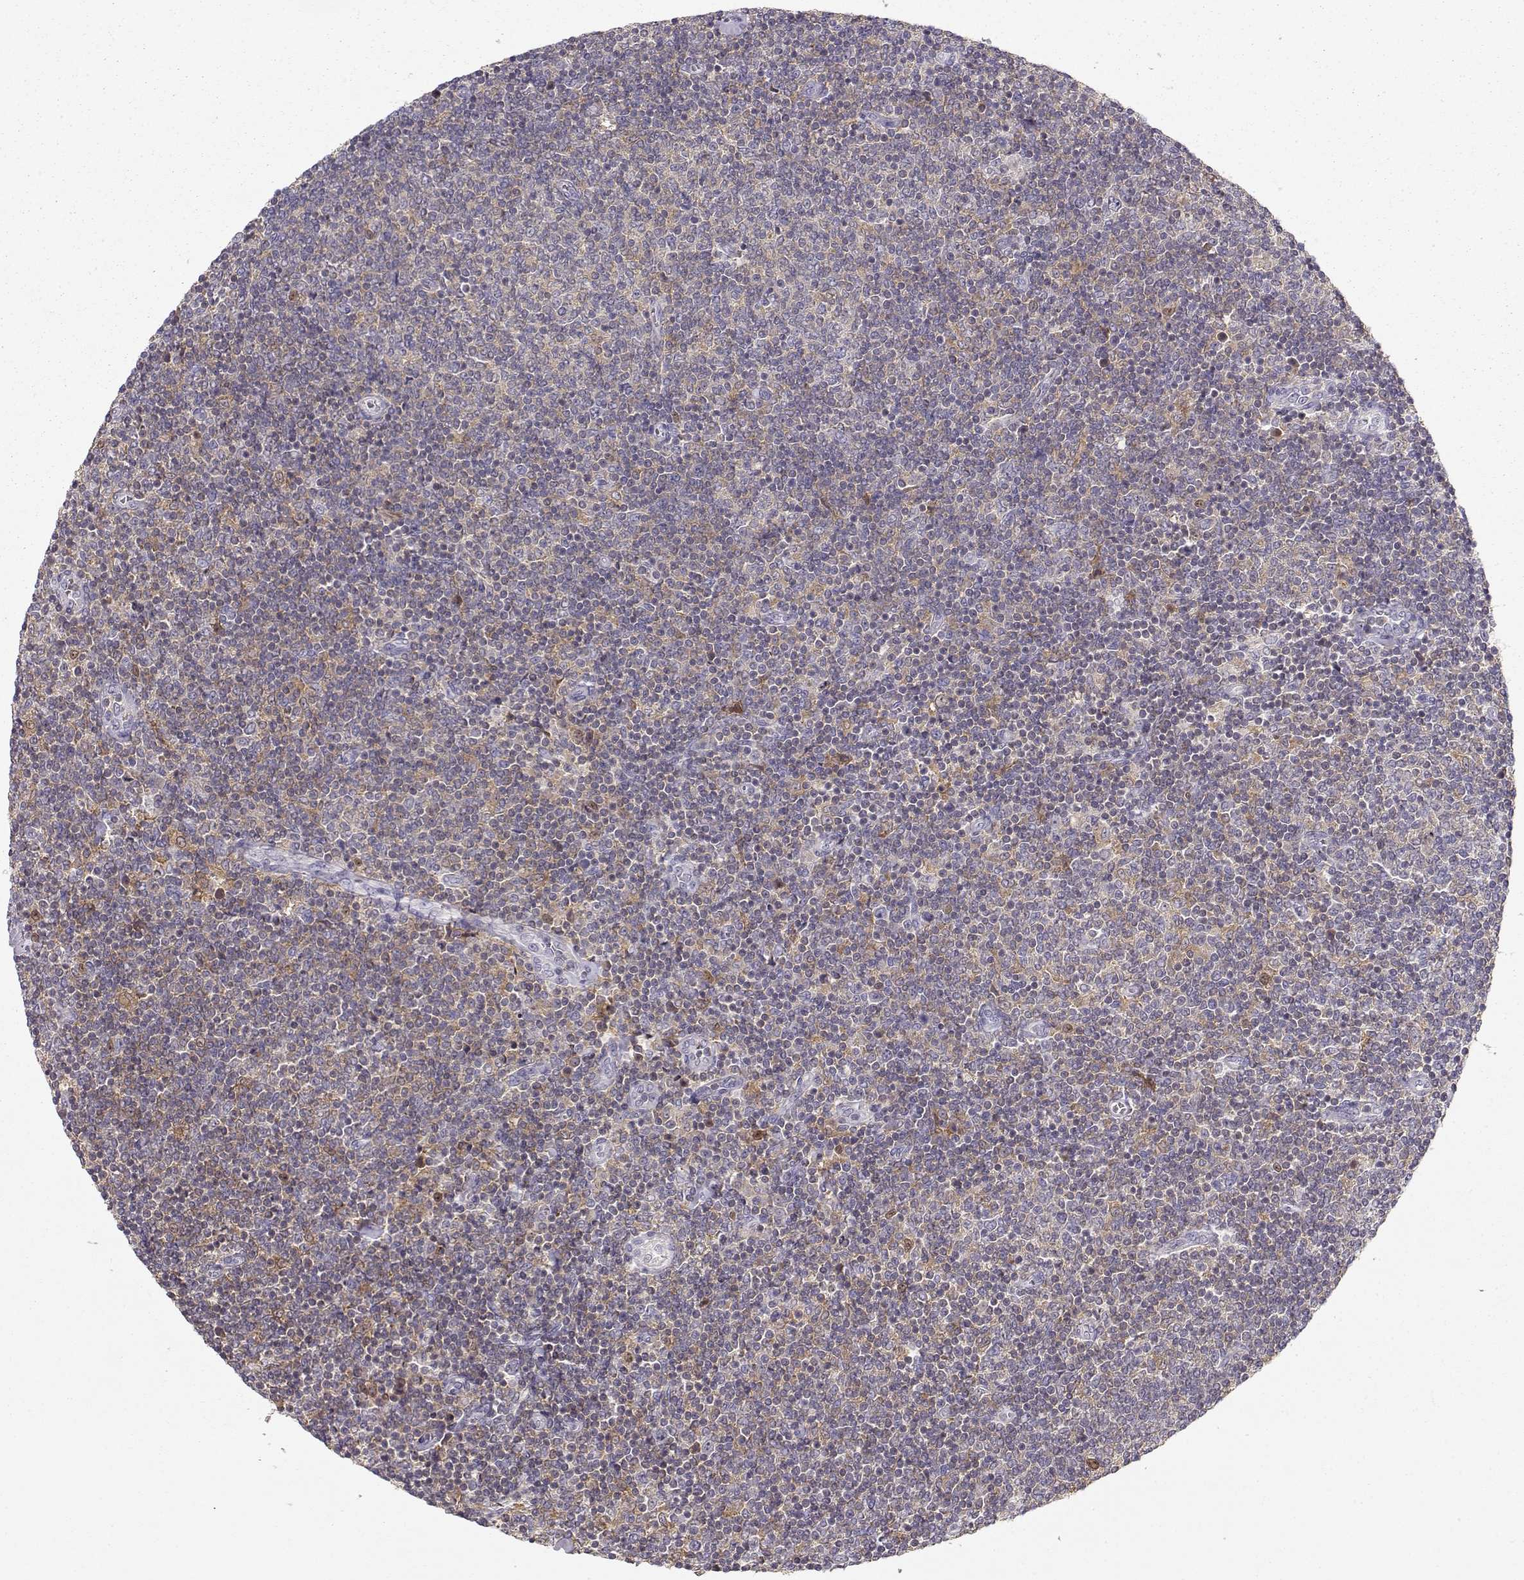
{"staining": {"intensity": "weak", "quantity": ">75%", "location": "cytoplasmic/membranous"}, "tissue": "lymphoma", "cell_type": "Tumor cells", "image_type": "cancer", "snomed": [{"axis": "morphology", "description": "Malignant lymphoma, non-Hodgkin's type, Low grade"}, {"axis": "topography", "description": "Lymph node"}], "caption": "Protein staining of low-grade malignant lymphoma, non-Hodgkin's type tissue exhibits weak cytoplasmic/membranous positivity in about >75% of tumor cells. The protein of interest is shown in brown color, while the nuclei are stained blue.", "gene": "VAV1", "patient": {"sex": "male", "age": 52}}